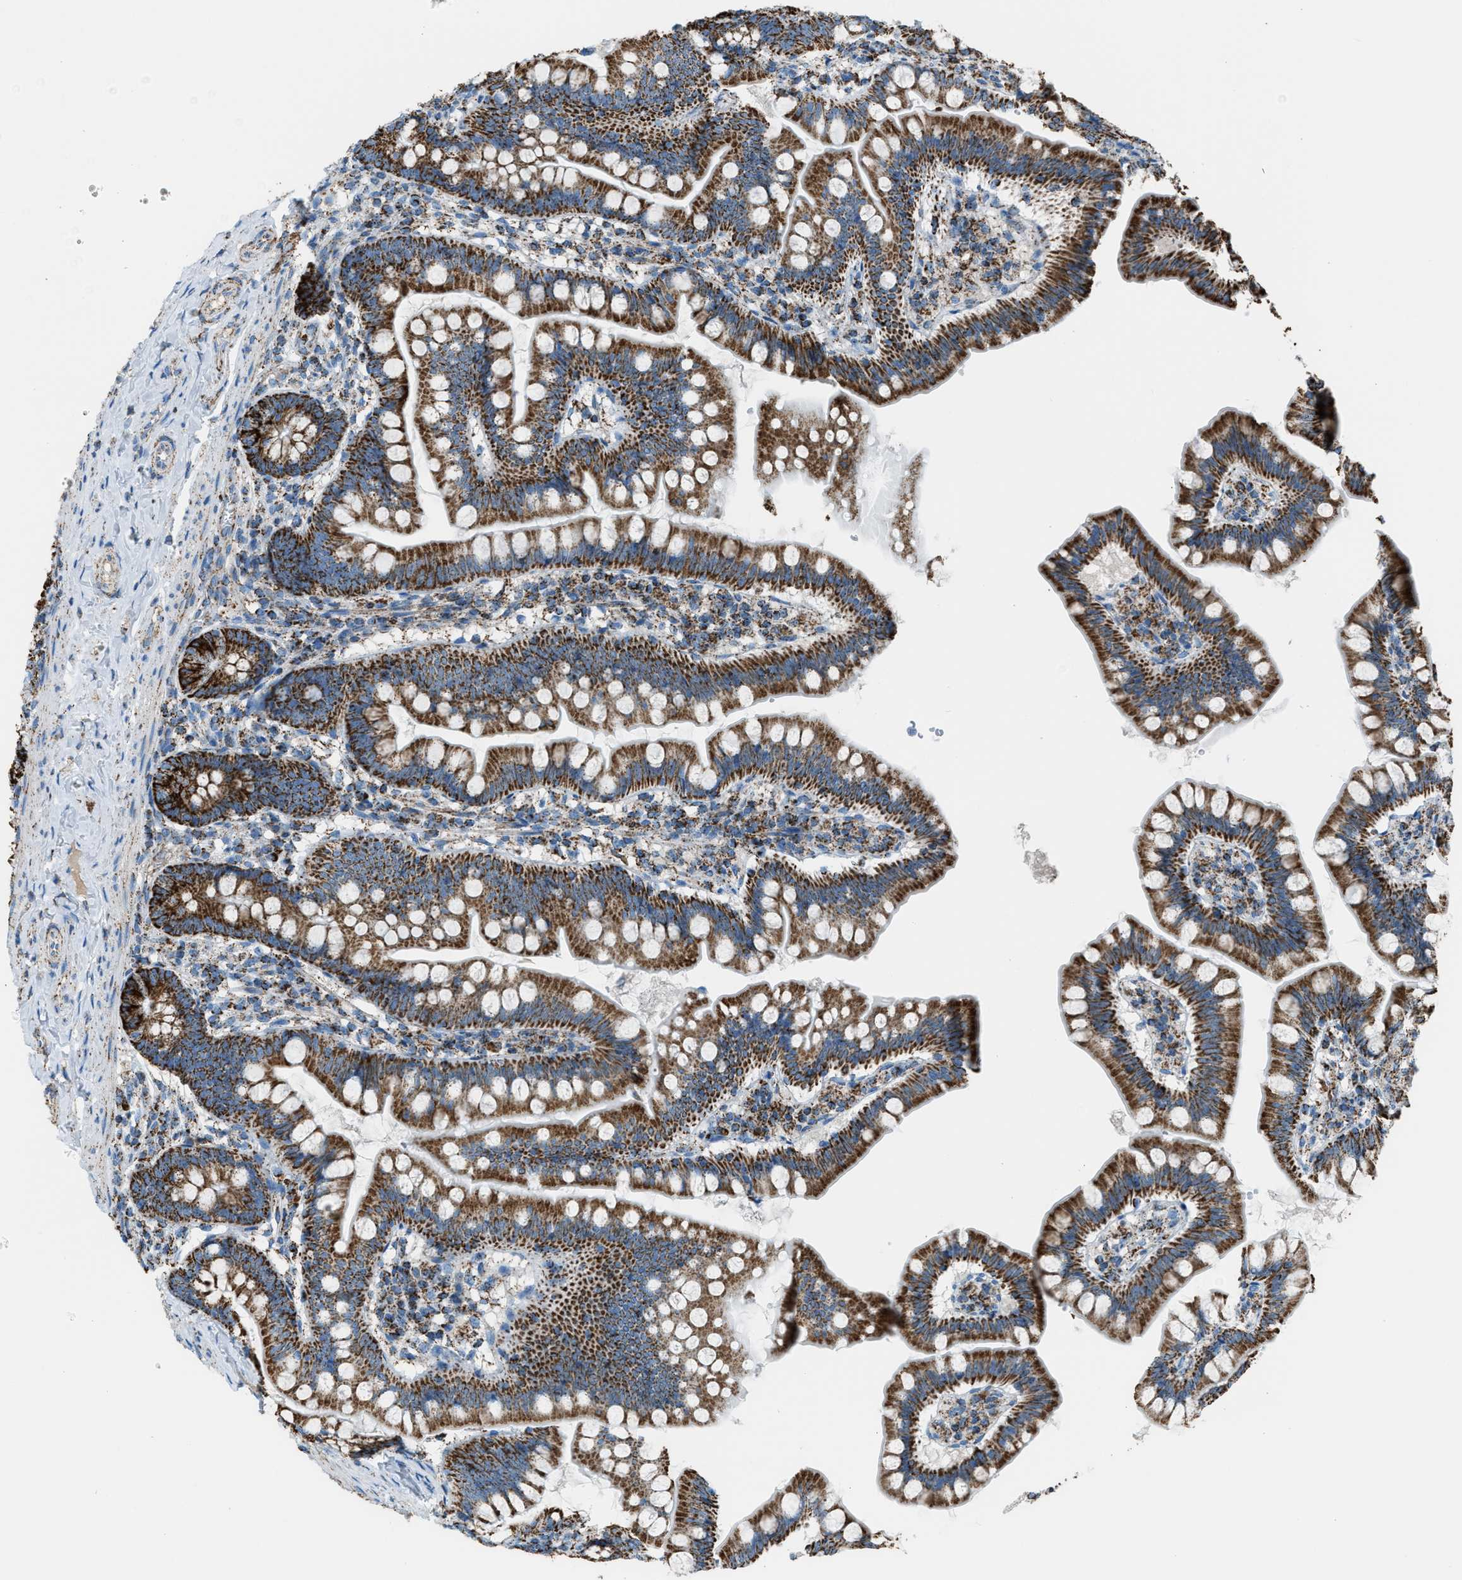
{"staining": {"intensity": "strong", "quantity": ">75%", "location": "cytoplasmic/membranous"}, "tissue": "small intestine", "cell_type": "Glandular cells", "image_type": "normal", "snomed": [{"axis": "morphology", "description": "Normal tissue, NOS"}, {"axis": "topography", "description": "Small intestine"}], "caption": "Protein staining of unremarkable small intestine shows strong cytoplasmic/membranous staining in approximately >75% of glandular cells. (brown staining indicates protein expression, while blue staining denotes nuclei).", "gene": "MDH2", "patient": {"sex": "male", "age": 7}}